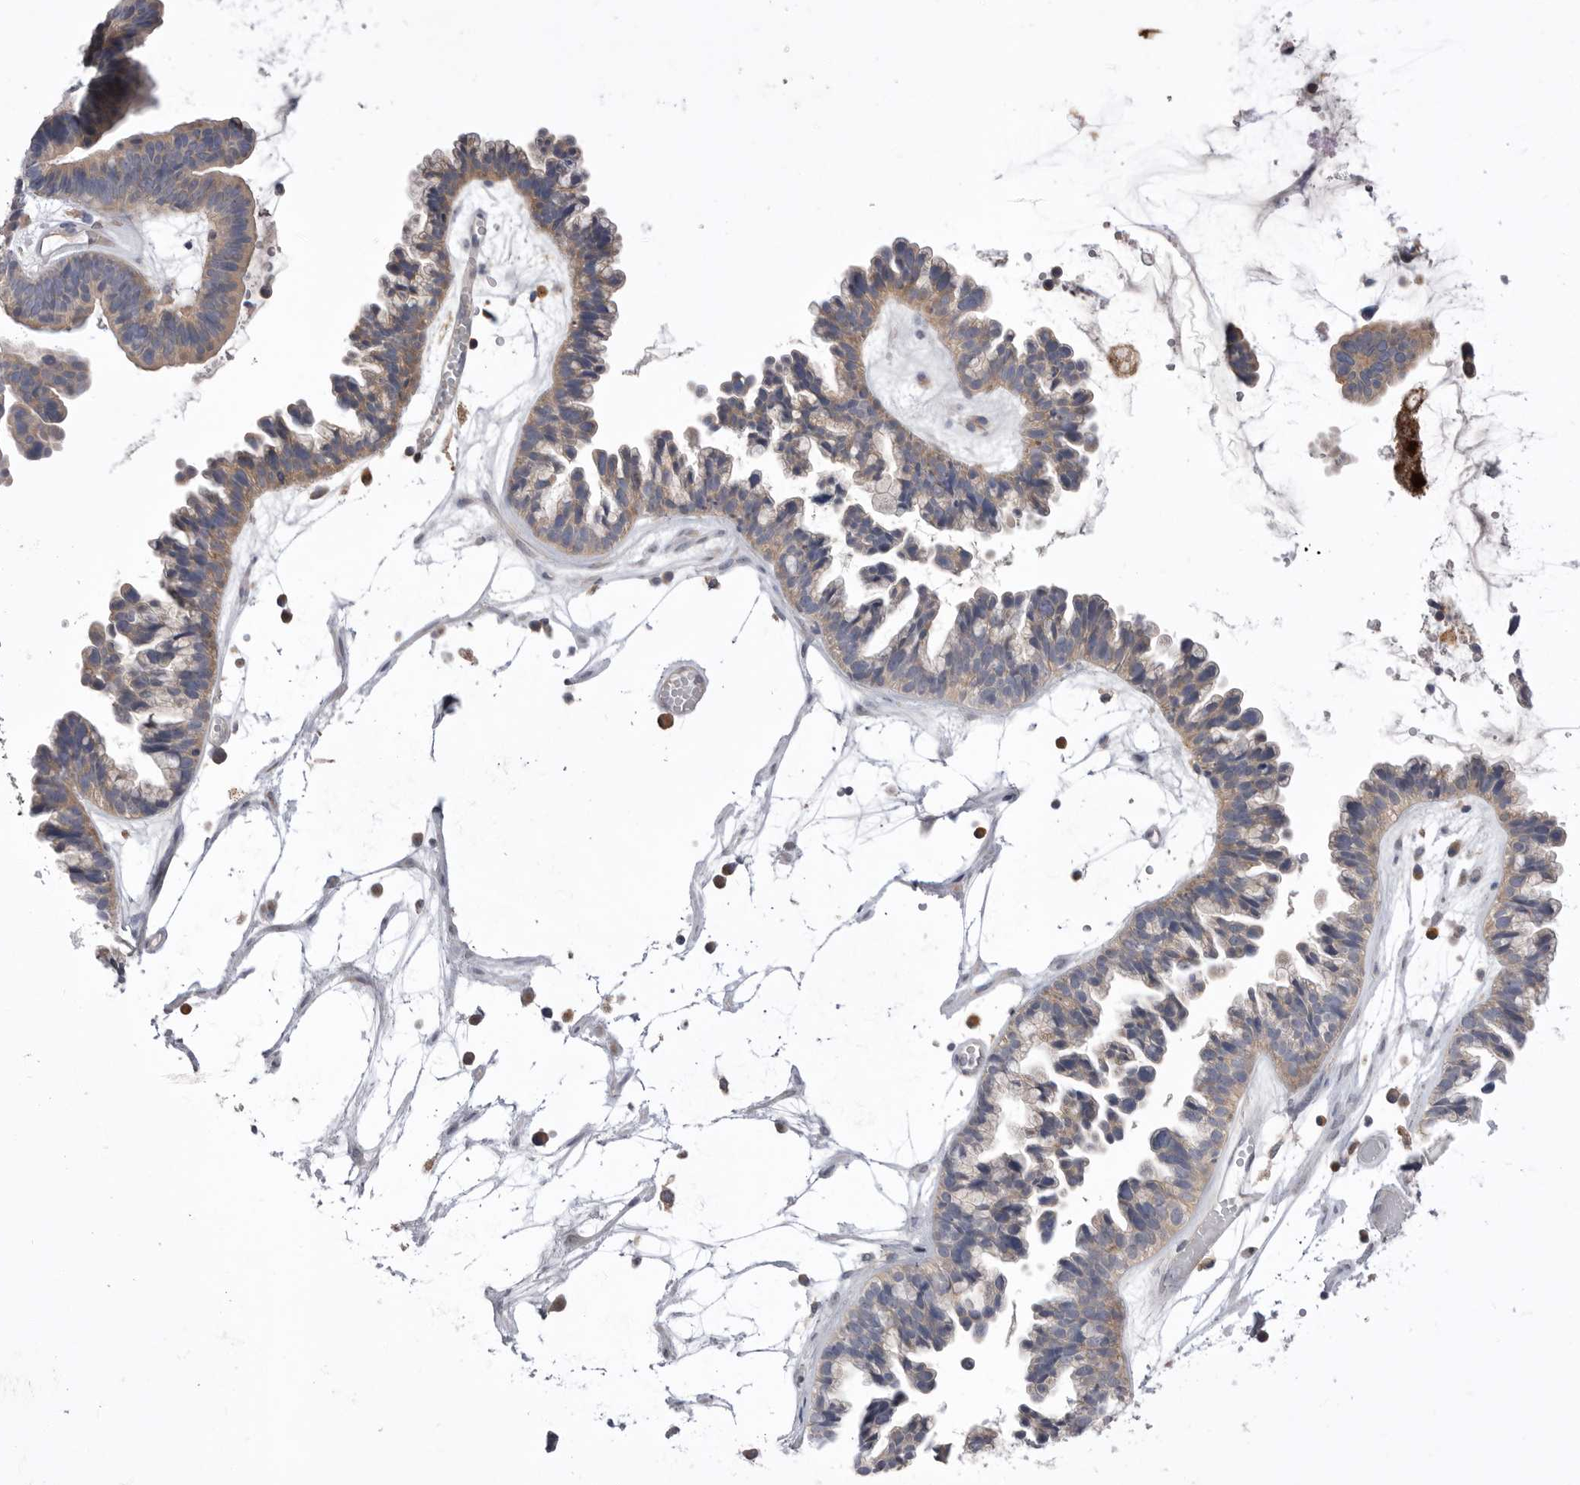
{"staining": {"intensity": "weak", "quantity": ">75%", "location": "cytoplasmic/membranous"}, "tissue": "ovarian cancer", "cell_type": "Tumor cells", "image_type": "cancer", "snomed": [{"axis": "morphology", "description": "Cystadenocarcinoma, serous, NOS"}, {"axis": "topography", "description": "Ovary"}], "caption": "There is low levels of weak cytoplasmic/membranous staining in tumor cells of ovarian cancer (serous cystadenocarcinoma), as demonstrated by immunohistochemical staining (brown color).", "gene": "VAC14", "patient": {"sex": "female", "age": 56}}